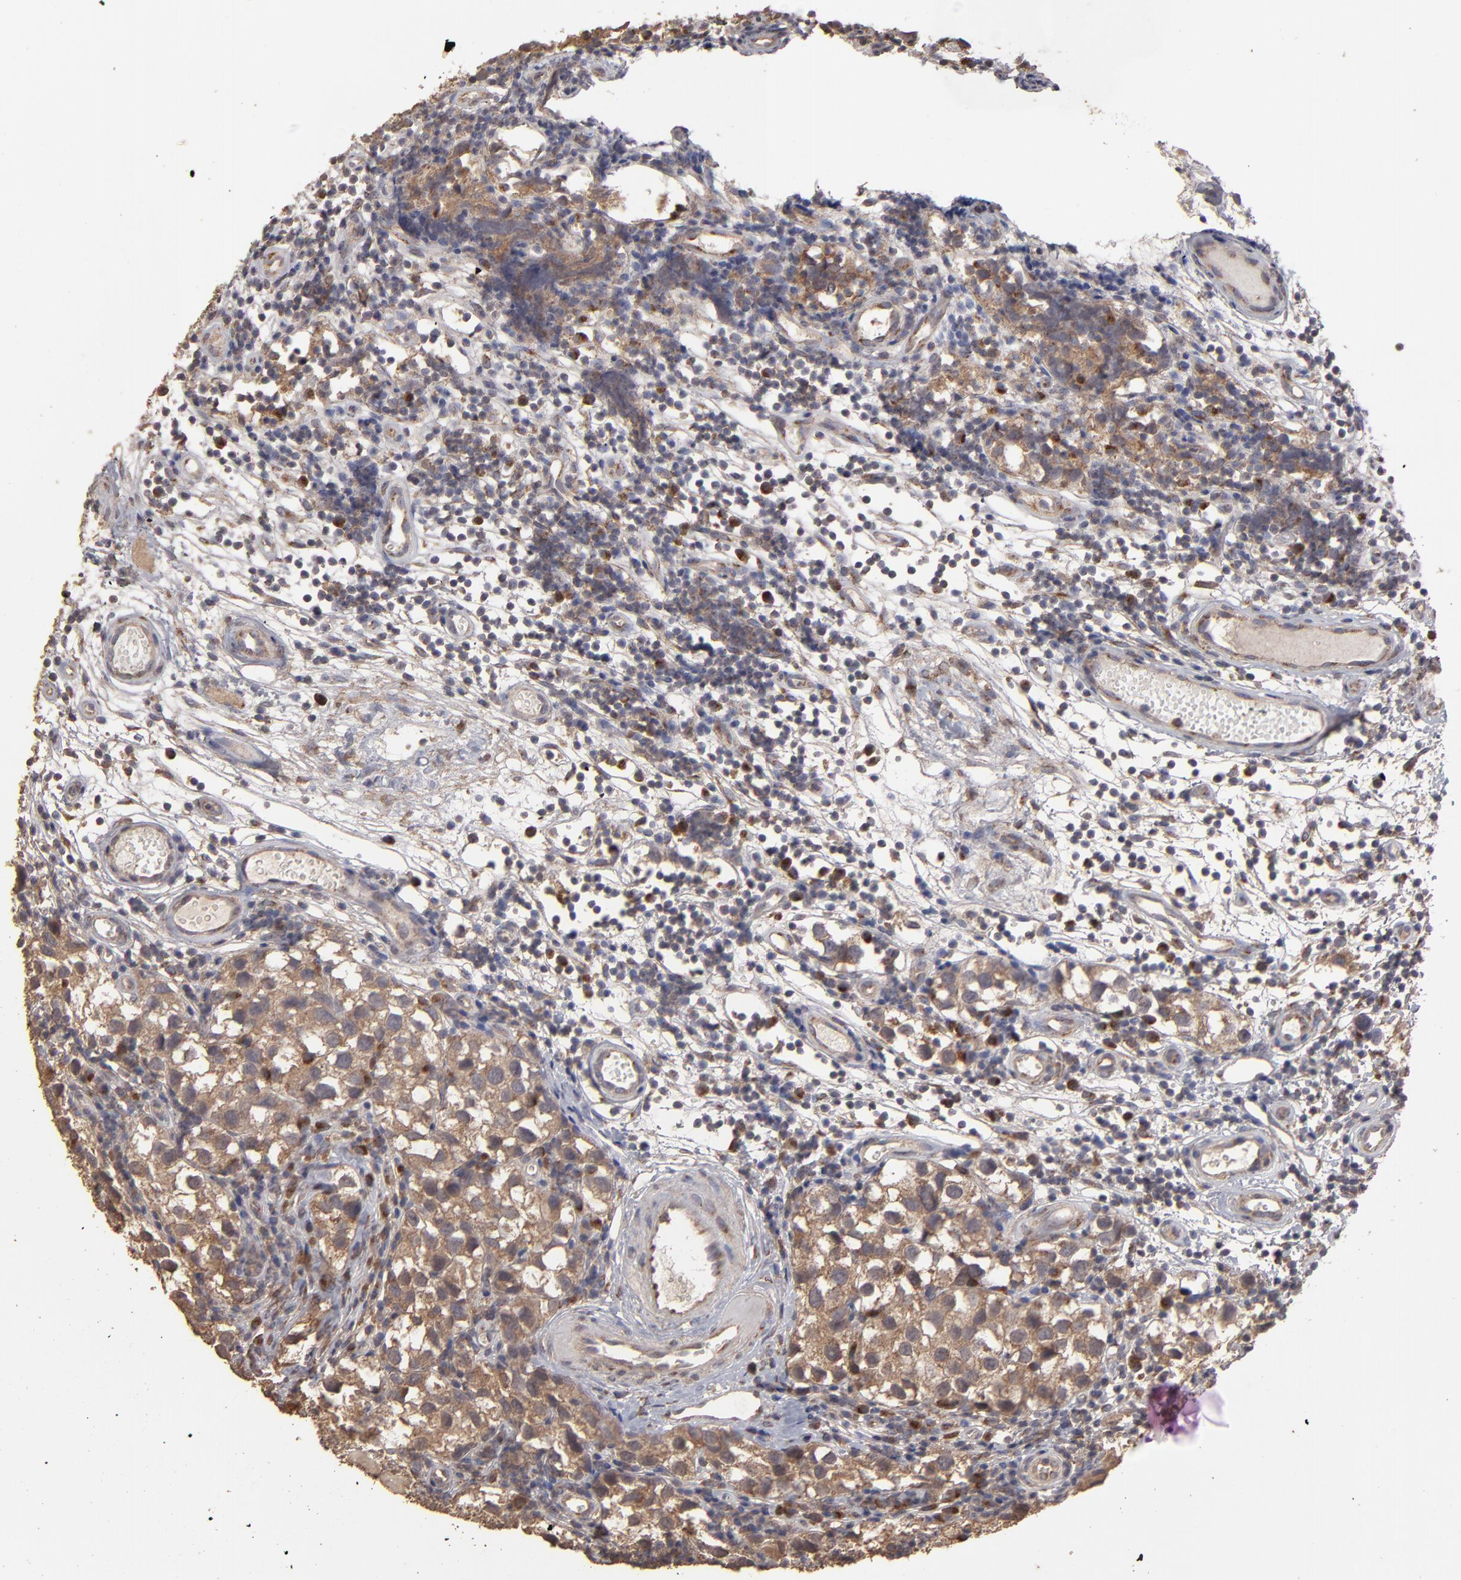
{"staining": {"intensity": "weak", "quantity": ">75%", "location": "cytoplasmic/membranous"}, "tissue": "testis cancer", "cell_type": "Tumor cells", "image_type": "cancer", "snomed": [{"axis": "morphology", "description": "Seminoma, NOS"}, {"axis": "topography", "description": "Testis"}], "caption": "Testis cancer (seminoma) stained with a brown dye reveals weak cytoplasmic/membranous positive staining in approximately >75% of tumor cells.", "gene": "MMP2", "patient": {"sex": "male", "age": 39}}